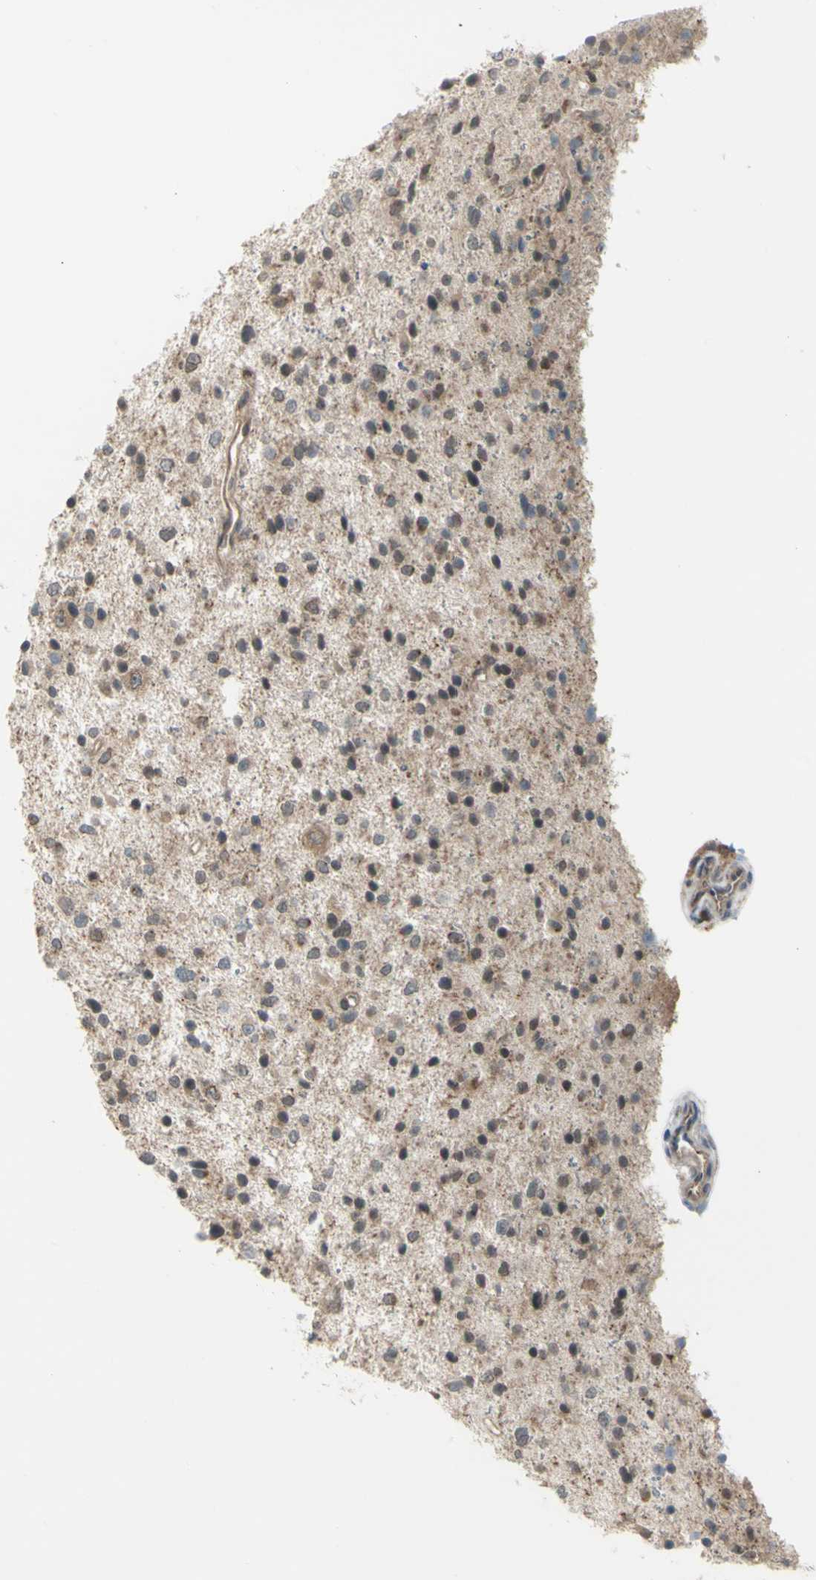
{"staining": {"intensity": "weak", "quantity": "25%-75%", "location": "cytoplasmic/membranous"}, "tissue": "glioma", "cell_type": "Tumor cells", "image_type": "cancer", "snomed": [{"axis": "morphology", "description": "Glioma, malignant, Low grade"}, {"axis": "topography", "description": "Brain"}], "caption": "Immunohistochemical staining of low-grade glioma (malignant) demonstrates low levels of weak cytoplasmic/membranous positivity in about 25%-75% of tumor cells. (IHC, brightfield microscopy, high magnification).", "gene": "FLII", "patient": {"sex": "female", "age": 37}}